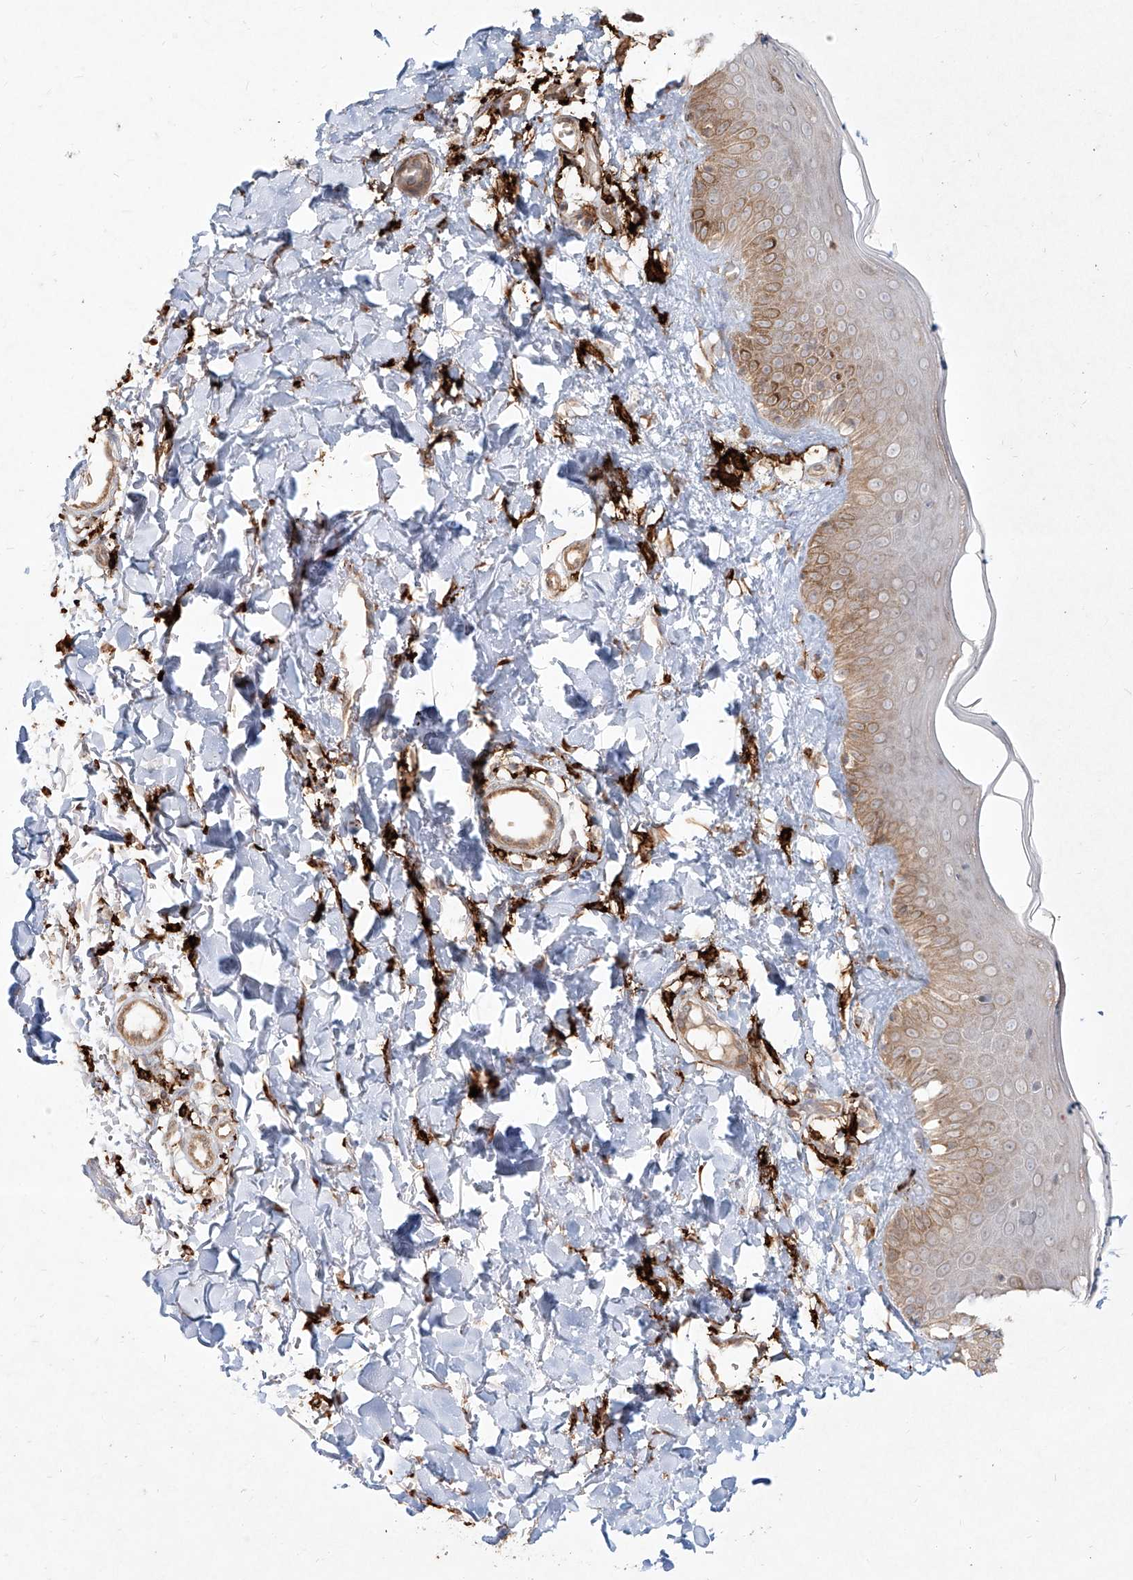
{"staining": {"intensity": "strong", "quantity": ">75%", "location": "cytoplasmic/membranous"}, "tissue": "skin", "cell_type": "Fibroblasts", "image_type": "normal", "snomed": [{"axis": "morphology", "description": "Normal tissue, NOS"}, {"axis": "topography", "description": "Skin"}], "caption": "Human skin stained for a protein (brown) reveals strong cytoplasmic/membranous positive expression in approximately >75% of fibroblasts.", "gene": "CD209", "patient": {"sex": "male", "age": 52}}